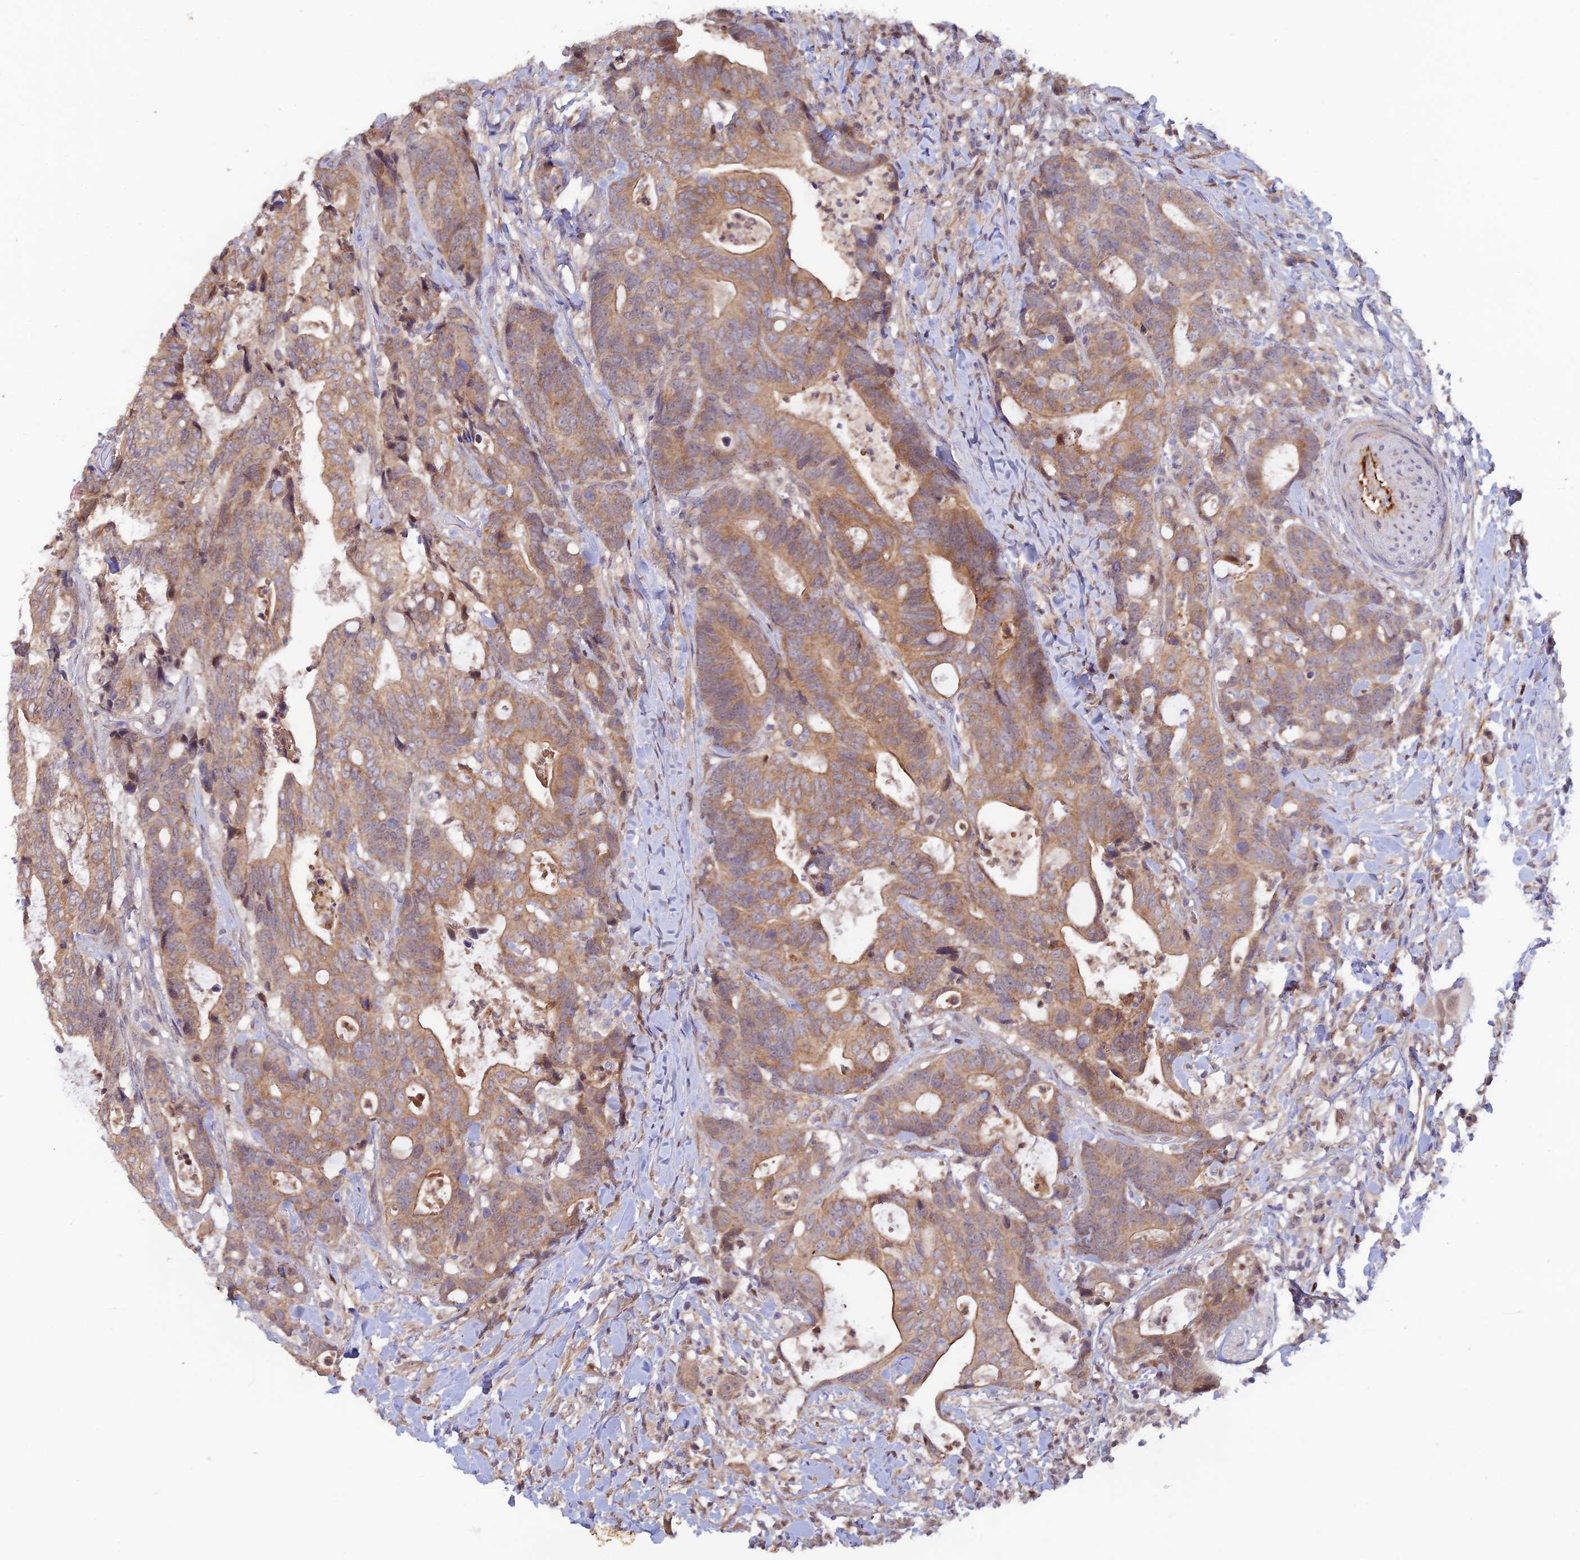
{"staining": {"intensity": "moderate", "quantity": ">75%", "location": "cytoplasmic/membranous"}, "tissue": "colorectal cancer", "cell_type": "Tumor cells", "image_type": "cancer", "snomed": [{"axis": "morphology", "description": "Adenocarcinoma, NOS"}, {"axis": "topography", "description": "Colon"}], "caption": "Immunohistochemical staining of human colorectal cancer (adenocarcinoma) reveals medium levels of moderate cytoplasmic/membranous expression in about >75% of tumor cells.", "gene": "FASTKD5", "patient": {"sex": "female", "age": 82}}